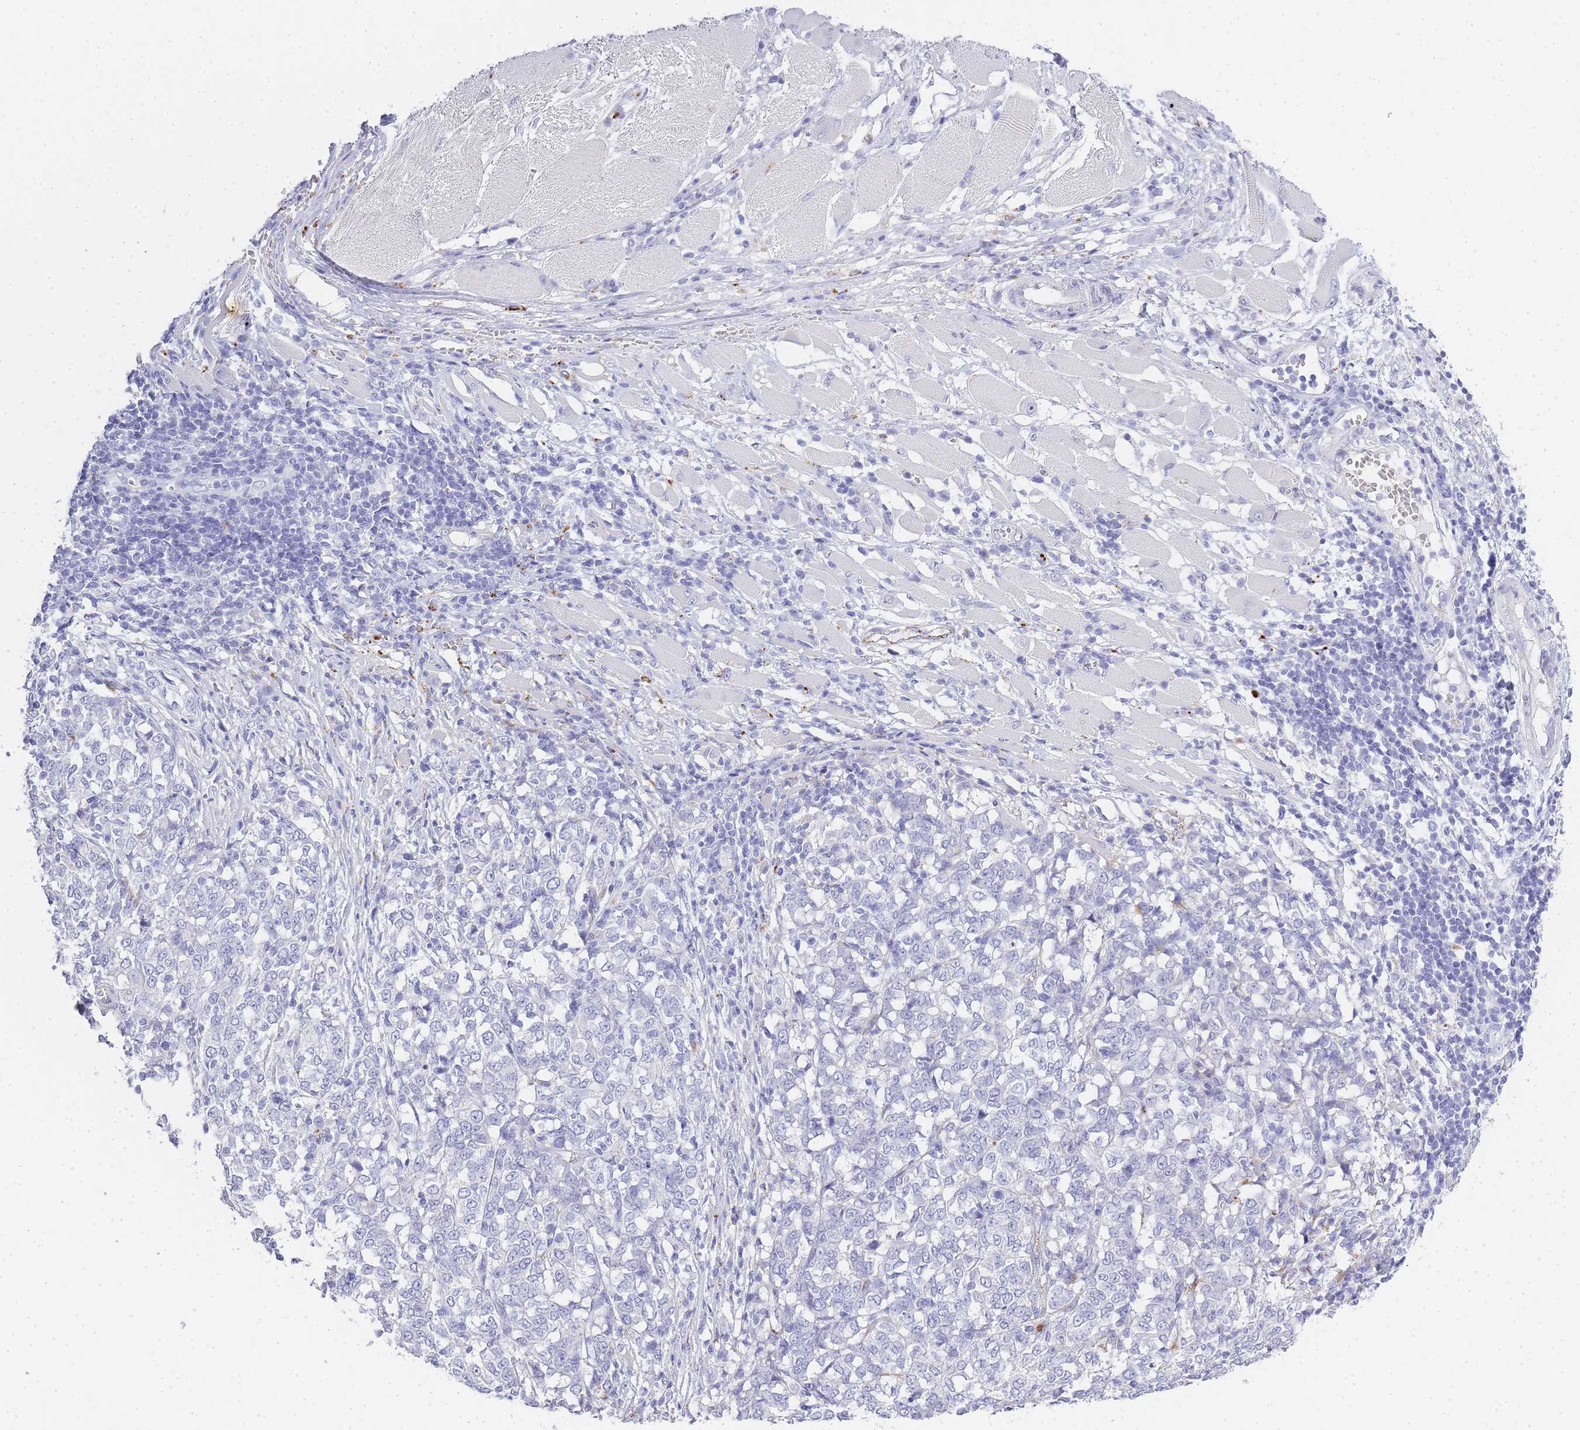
{"staining": {"intensity": "negative", "quantity": "none", "location": "none"}, "tissue": "melanoma", "cell_type": "Tumor cells", "image_type": "cancer", "snomed": [{"axis": "morphology", "description": "Malignant melanoma, NOS"}, {"axis": "topography", "description": "Skin"}], "caption": "Immunohistochemistry (IHC) histopathology image of neoplastic tissue: human malignant melanoma stained with DAB (3,3'-diaminobenzidine) reveals no significant protein staining in tumor cells.", "gene": "RHO", "patient": {"sex": "female", "age": 72}}